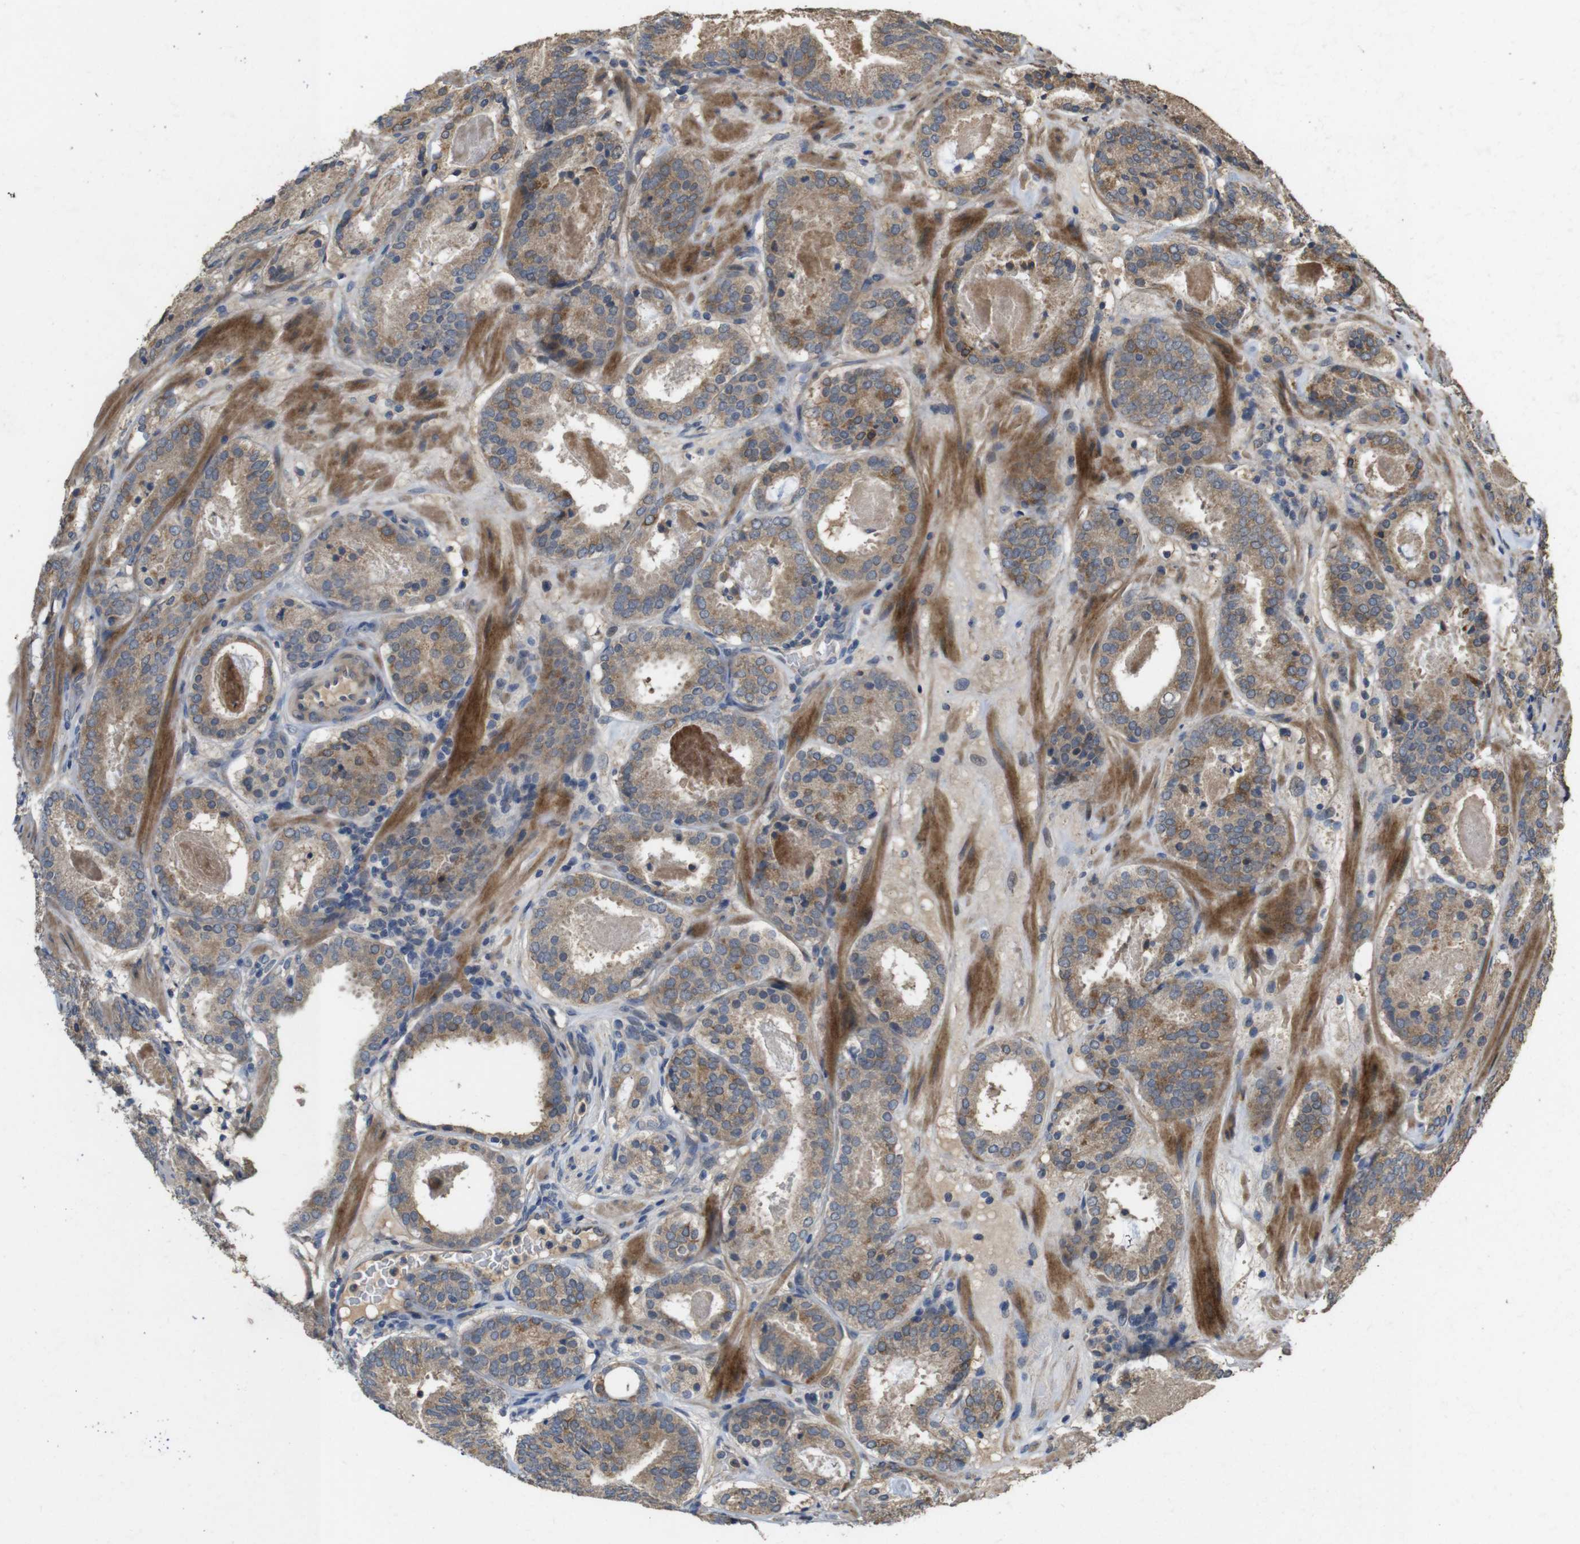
{"staining": {"intensity": "moderate", "quantity": "25%-75%", "location": "cytoplasmic/membranous"}, "tissue": "prostate cancer", "cell_type": "Tumor cells", "image_type": "cancer", "snomed": [{"axis": "morphology", "description": "Adenocarcinoma, Low grade"}, {"axis": "topography", "description": "Prostate"}], "caption": "Human low-grade adenocarcinoma (prostate) stained for a protein (brown) displays moderate cytoplasmic/membranous positive staining in about 25%-75% of tumor cells.", "gene": "PCDHB10", "patient": {"sex": "male", "age": 69}}